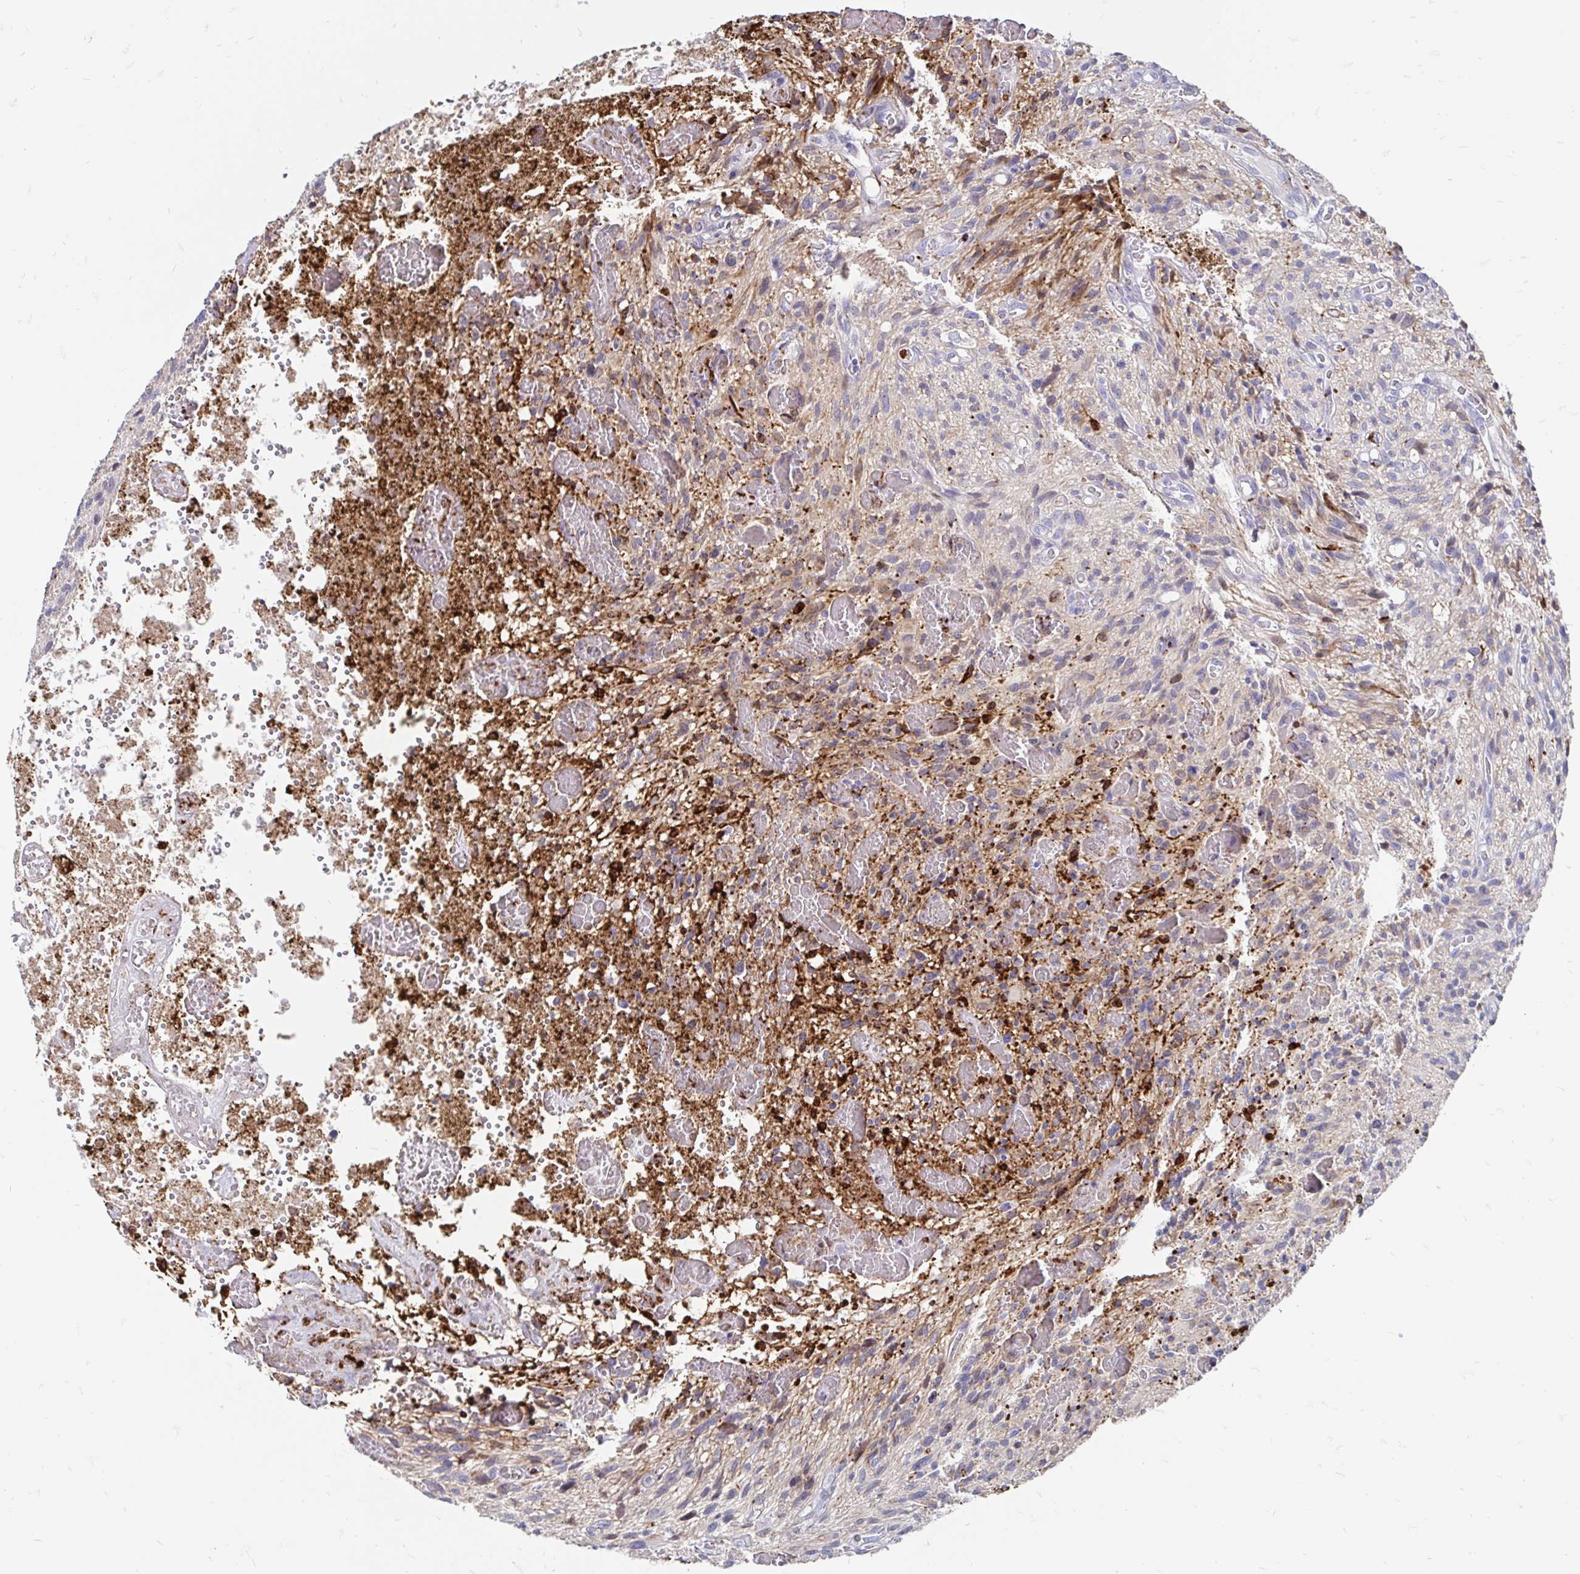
{"staining": {"intensity": "negative", "quantity": "none", "location": "none"}, "tissue": "glioma", "cell_type": "Tumor cells", "image_type": "cancer", "snomed": [{"axis": "morphology", "description": "Glioma, malignant, High grade"}, {"axis": "topography", "description": "Brain"}], "caption": "The micrograph displays no staining of tumor cells in glioma.", "gene": "CDKL1", "patient": {"sex": "male", "age": 75}}